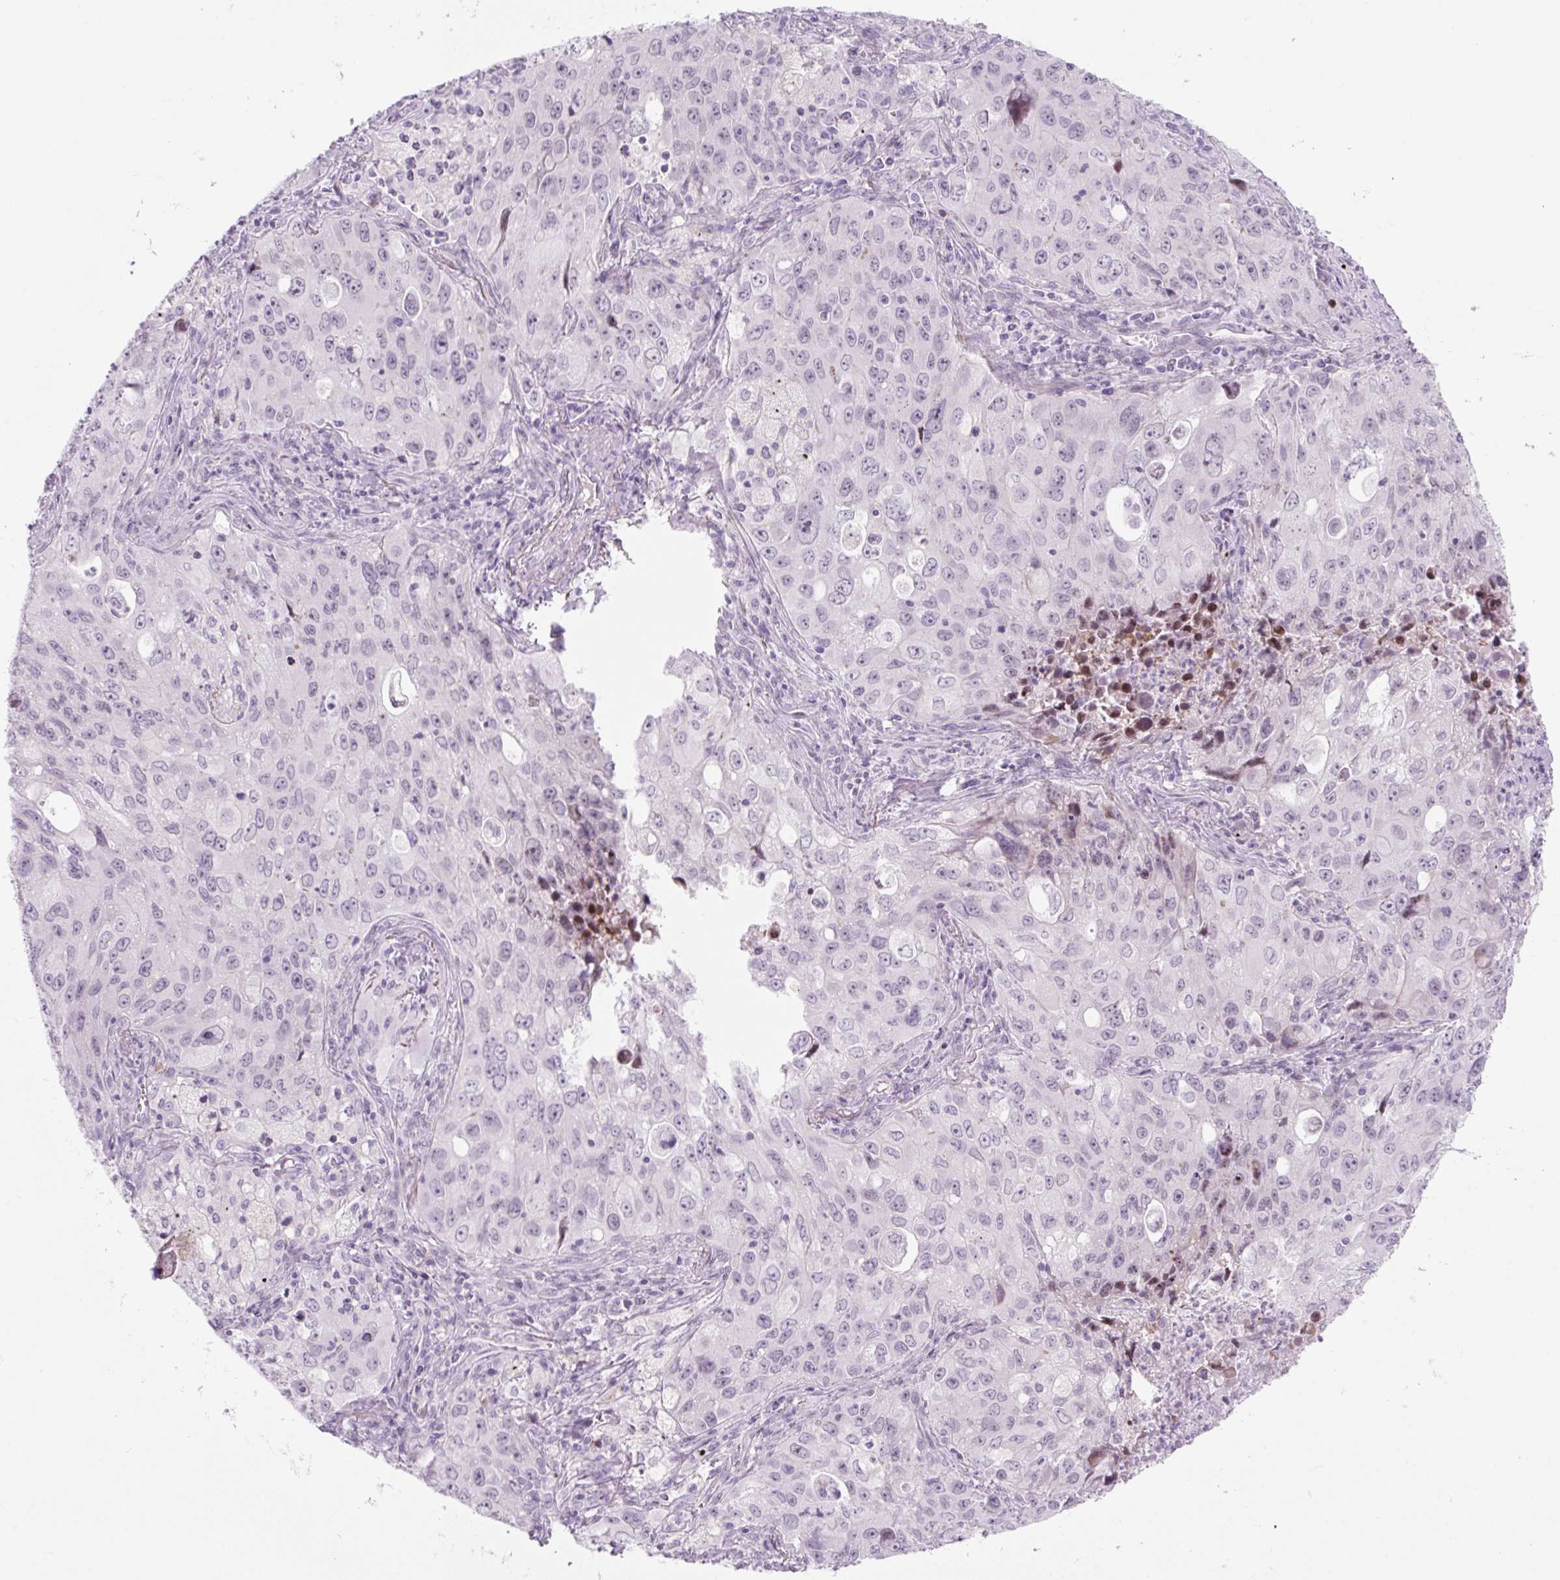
{"staining": {"intensity": "negative", "quantity": "none", "location": "none"}, "tissue": "lung cancer", "cell_type": "Tumor cells", "image_type": "cancer", "snomed": [{"axis": "morphology", "description": "Adenocarcinoma, NOS"}, {"axis": "morphology", "description": "Adenocarcinoma, metastatic, NOS"}, {"axis": "topography", "description": "Lymph node"}, {"axis": "topography", "description": "Lung"}], "caption": "DAB immunohistochemical staining of lung cancer (adenocarcinoma) shows no significant expression in tumor cells.", "gene": "PRM1", "patient": {"sex": "female", "age": 42}}